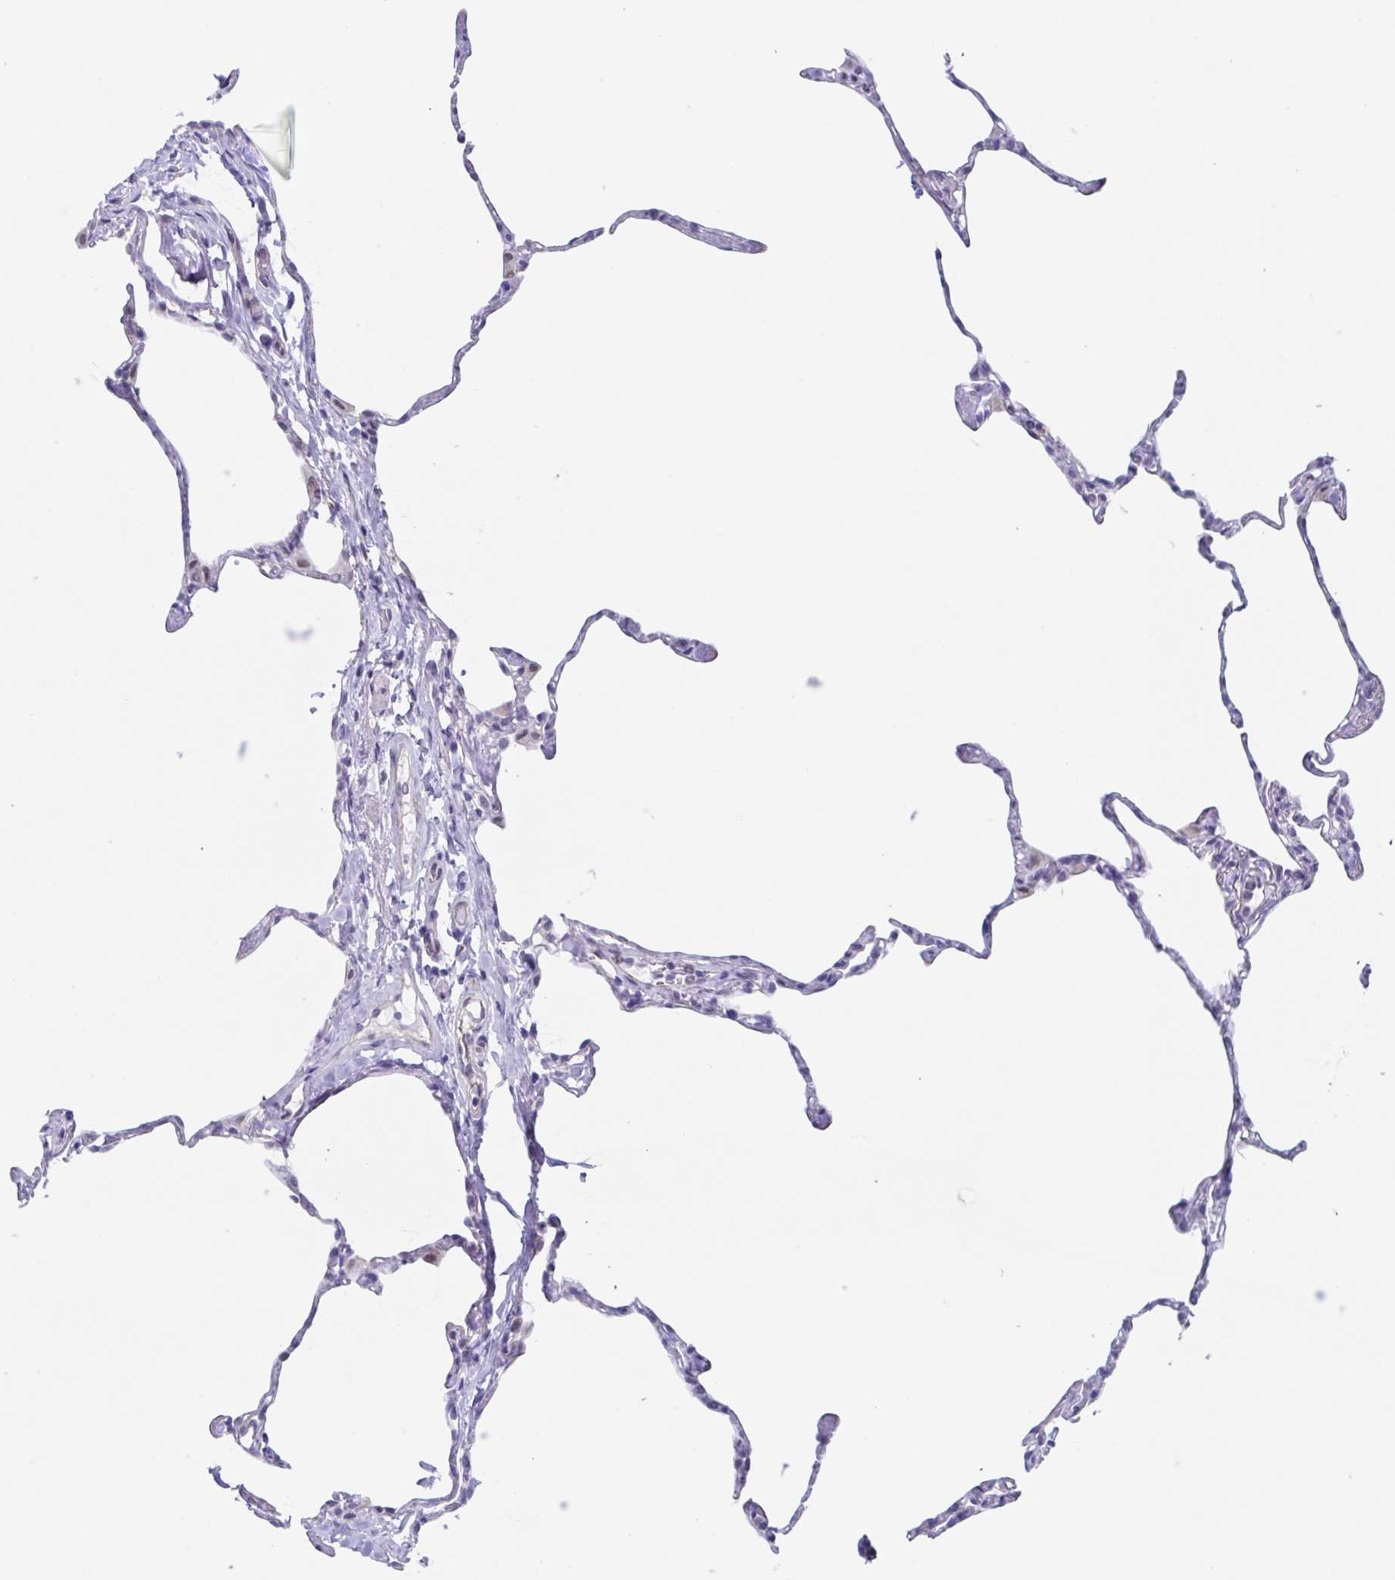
{"staining": {"intensity": "negative", "quantity": "none", "location": "none"}, "tissue": "lung", "cell_type": "Alveolar cells", "image_type": "normal", "snomed": [{"axis": "morphology", "description": "Normal tissue, NOS"}, {"axis": "topography", "description": "Lung"}], "caption": "DAB immunohistochemical staining of unremarkable lung displays no significant staining in alveolar cells. (Immunohistochemistry, brightfield microscopy, high magnification).", "gene": "PBOV1", "patient": {"sex": "male", "age": 65}}